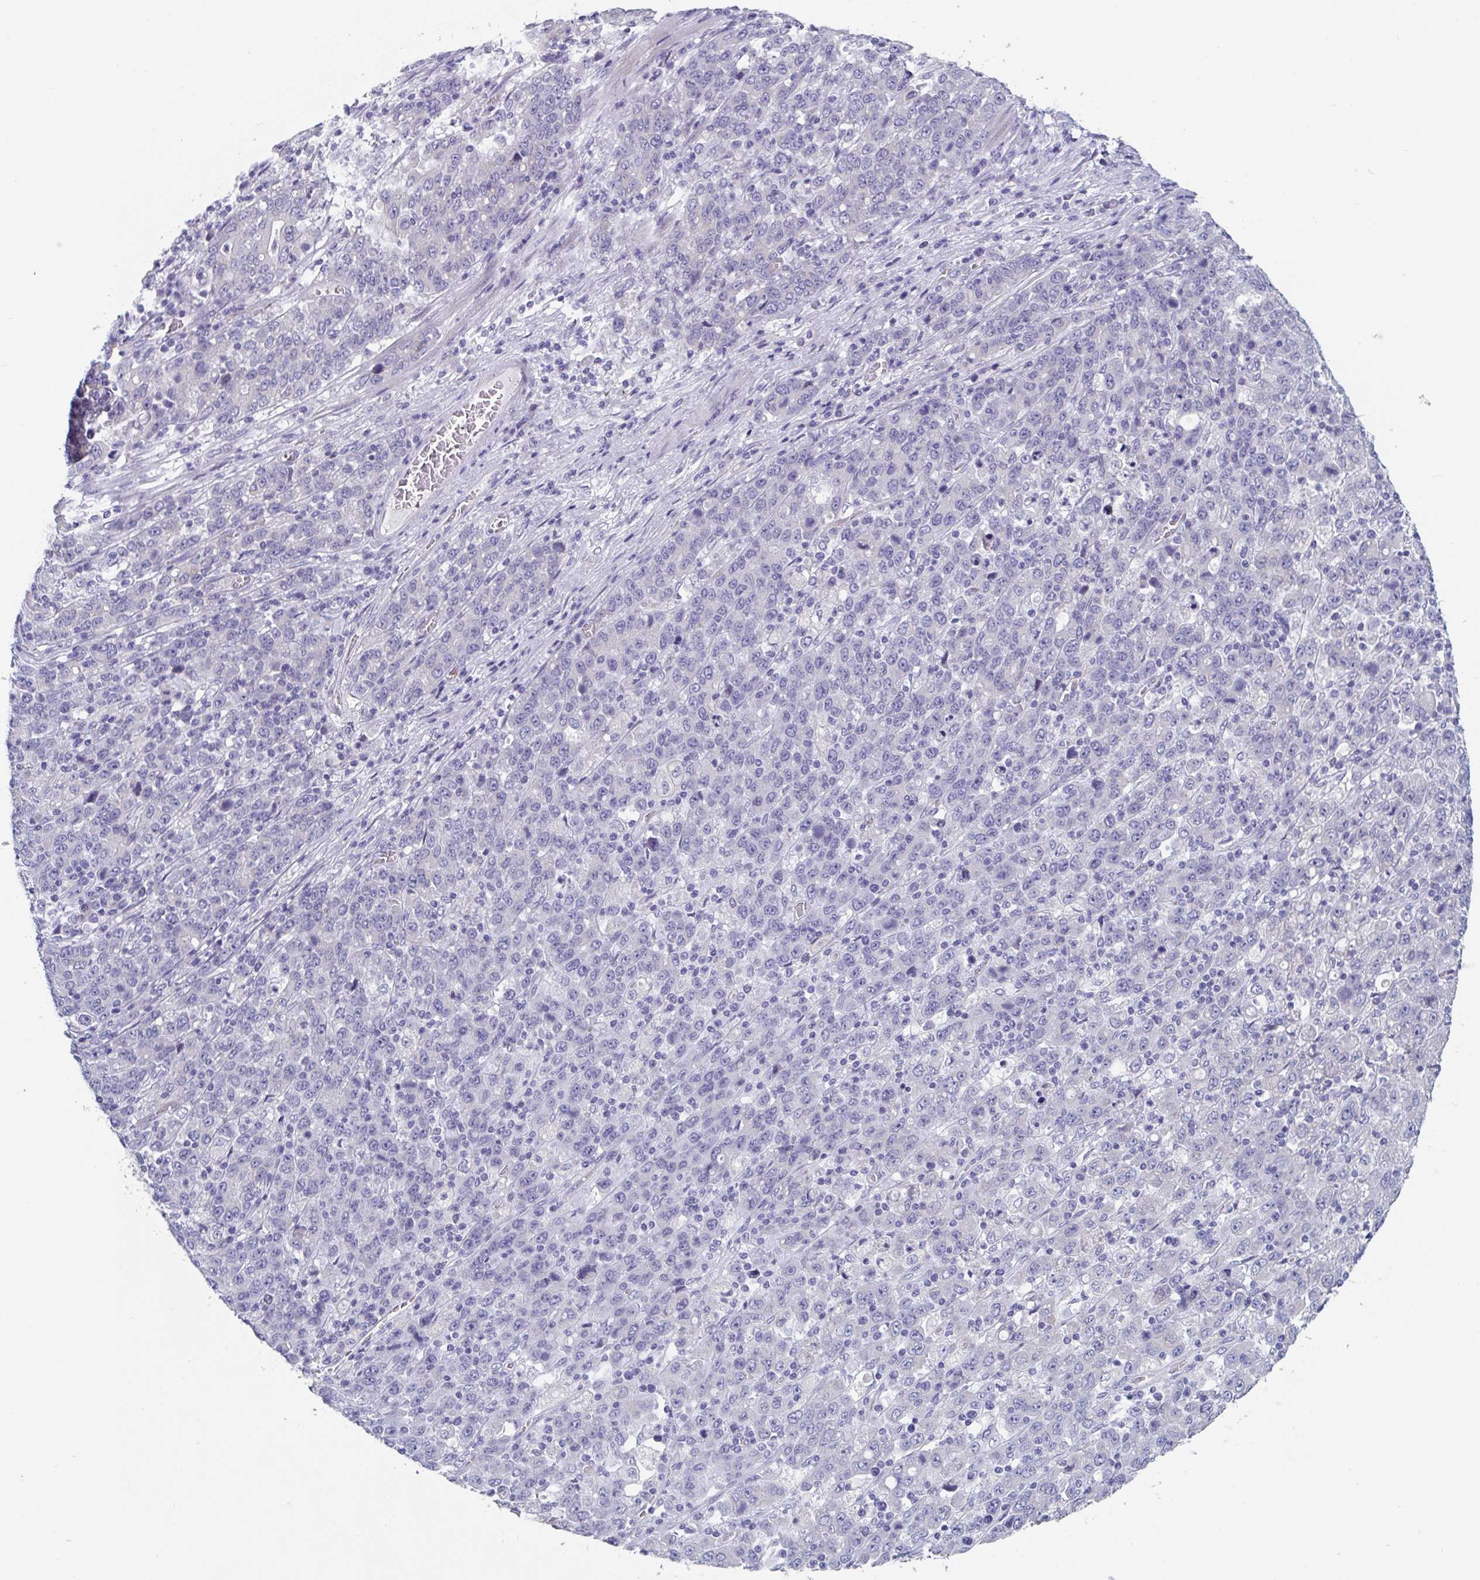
{"staining": {"intensity": "negative", "quantity": "none", "location": "none"}, "tissue": "stomach cancer", "cell_type": "Tumor cells", "image_type": "cancer", "snomed": [{"axis": "morphology", "description": "Adenocarcinoma, NOS"}, {"axis": "topography", "description": "Stomach, upper"}], "caption": "There is no significant expression in tumor cells of stomach cancer.", "gene": "ABHD16A", "patient": {"sex": "male", "age": 69}}